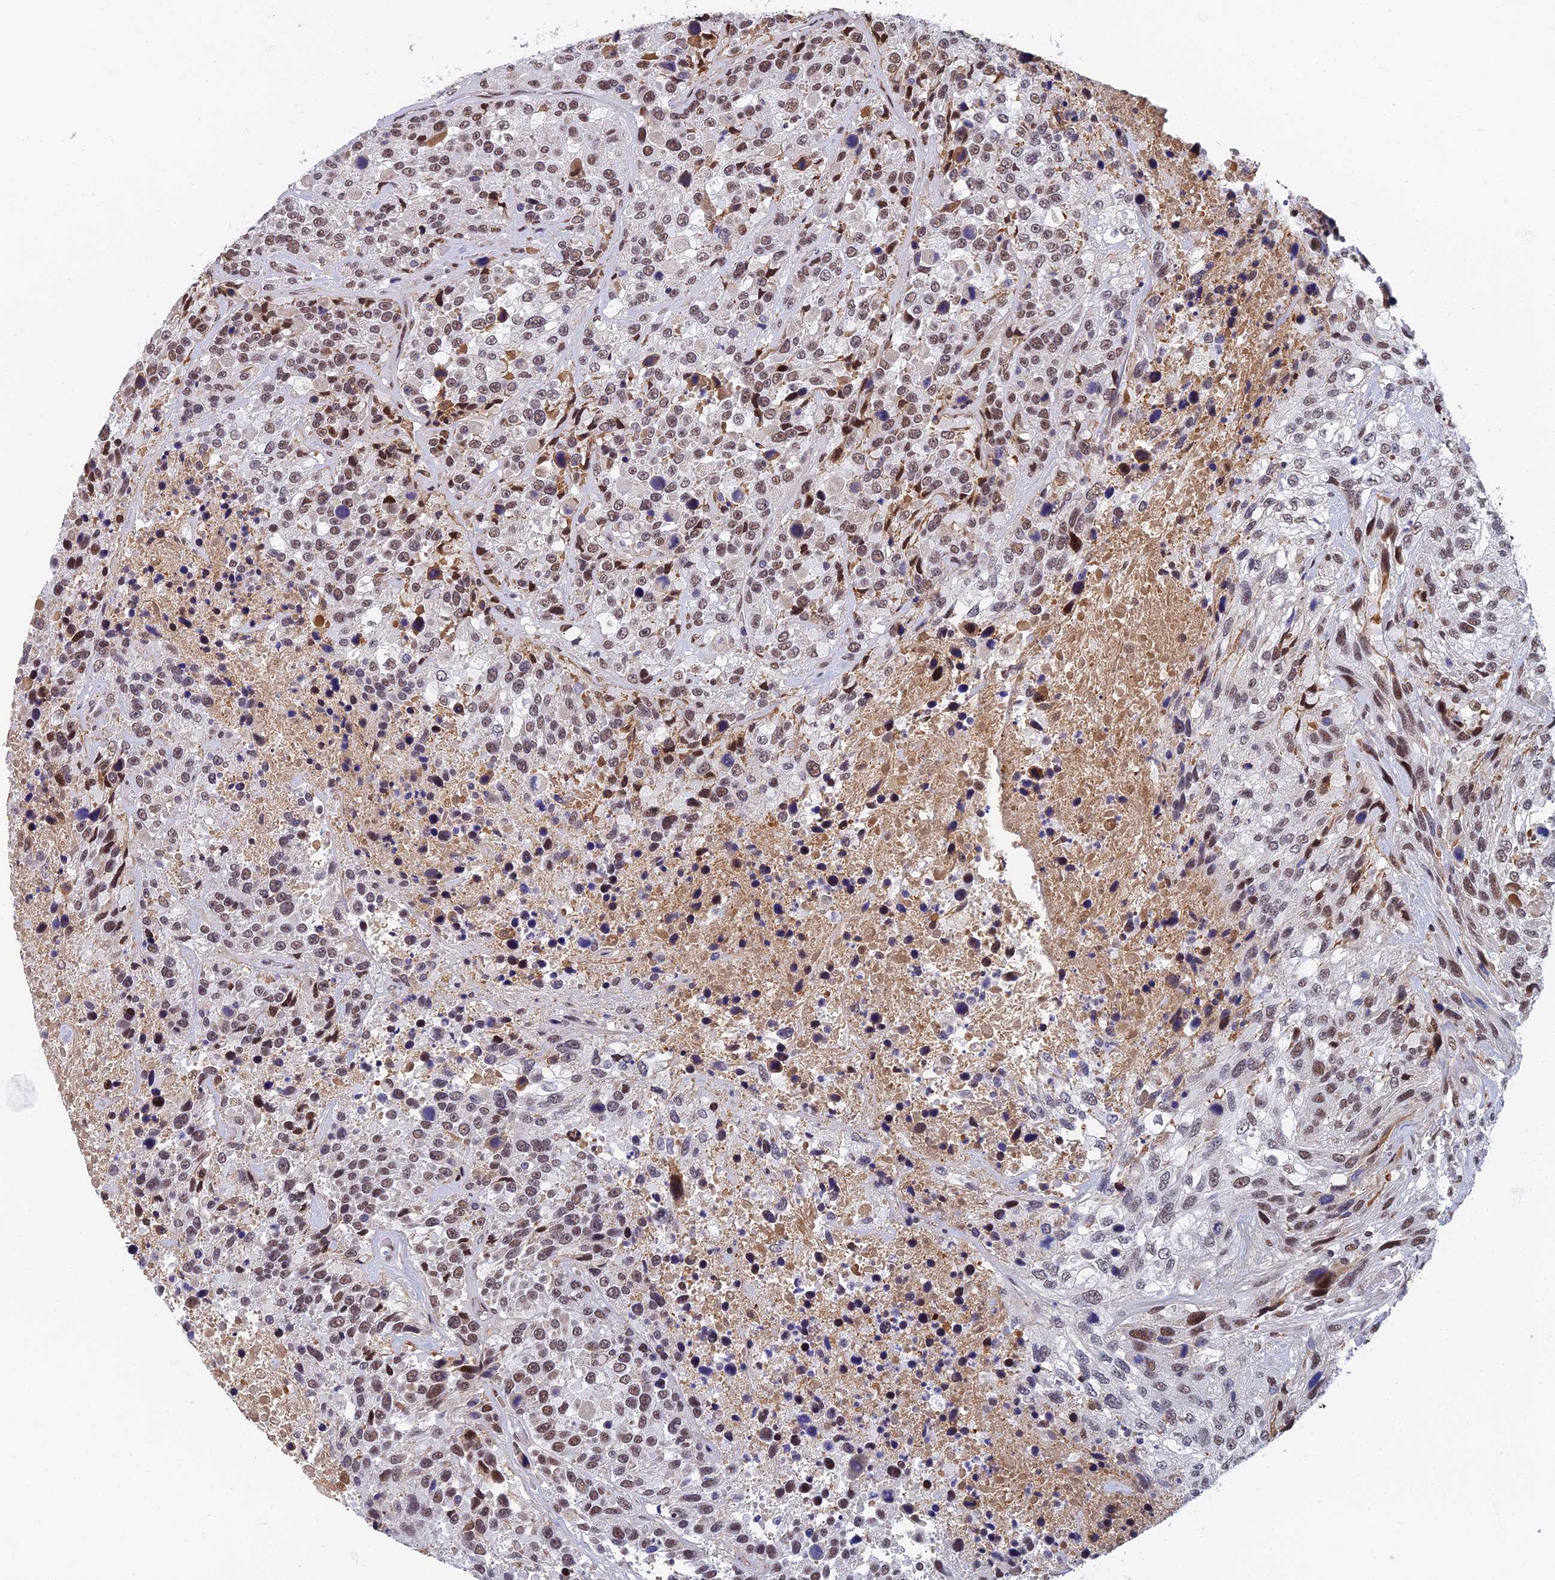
{"staining": {"intensity": "weak", "quantity": ">75%", "location": "nuclear"}, "tissue": "urothelial cancer", "cell_type": "Tumor cells", "image_type": "cancer", "snomed": [{"axis": "morphology", "description": "Urothelial carcinoma, High grade"}, {"axis": "topography", "description": "Urinary bladder"}], "caption": "A brown stain shows weak nuclear positivity of a protein in human urothelial carcinoma (high-grade) tumor cells. Using DAB (3,3'-diaminobenzidine) (brown) and hematoxylin (blue) stains, captured at high magnification using brightfield microscopy.", "gene": "TAF13", "patient": {"sex": "female", "age": 70}}